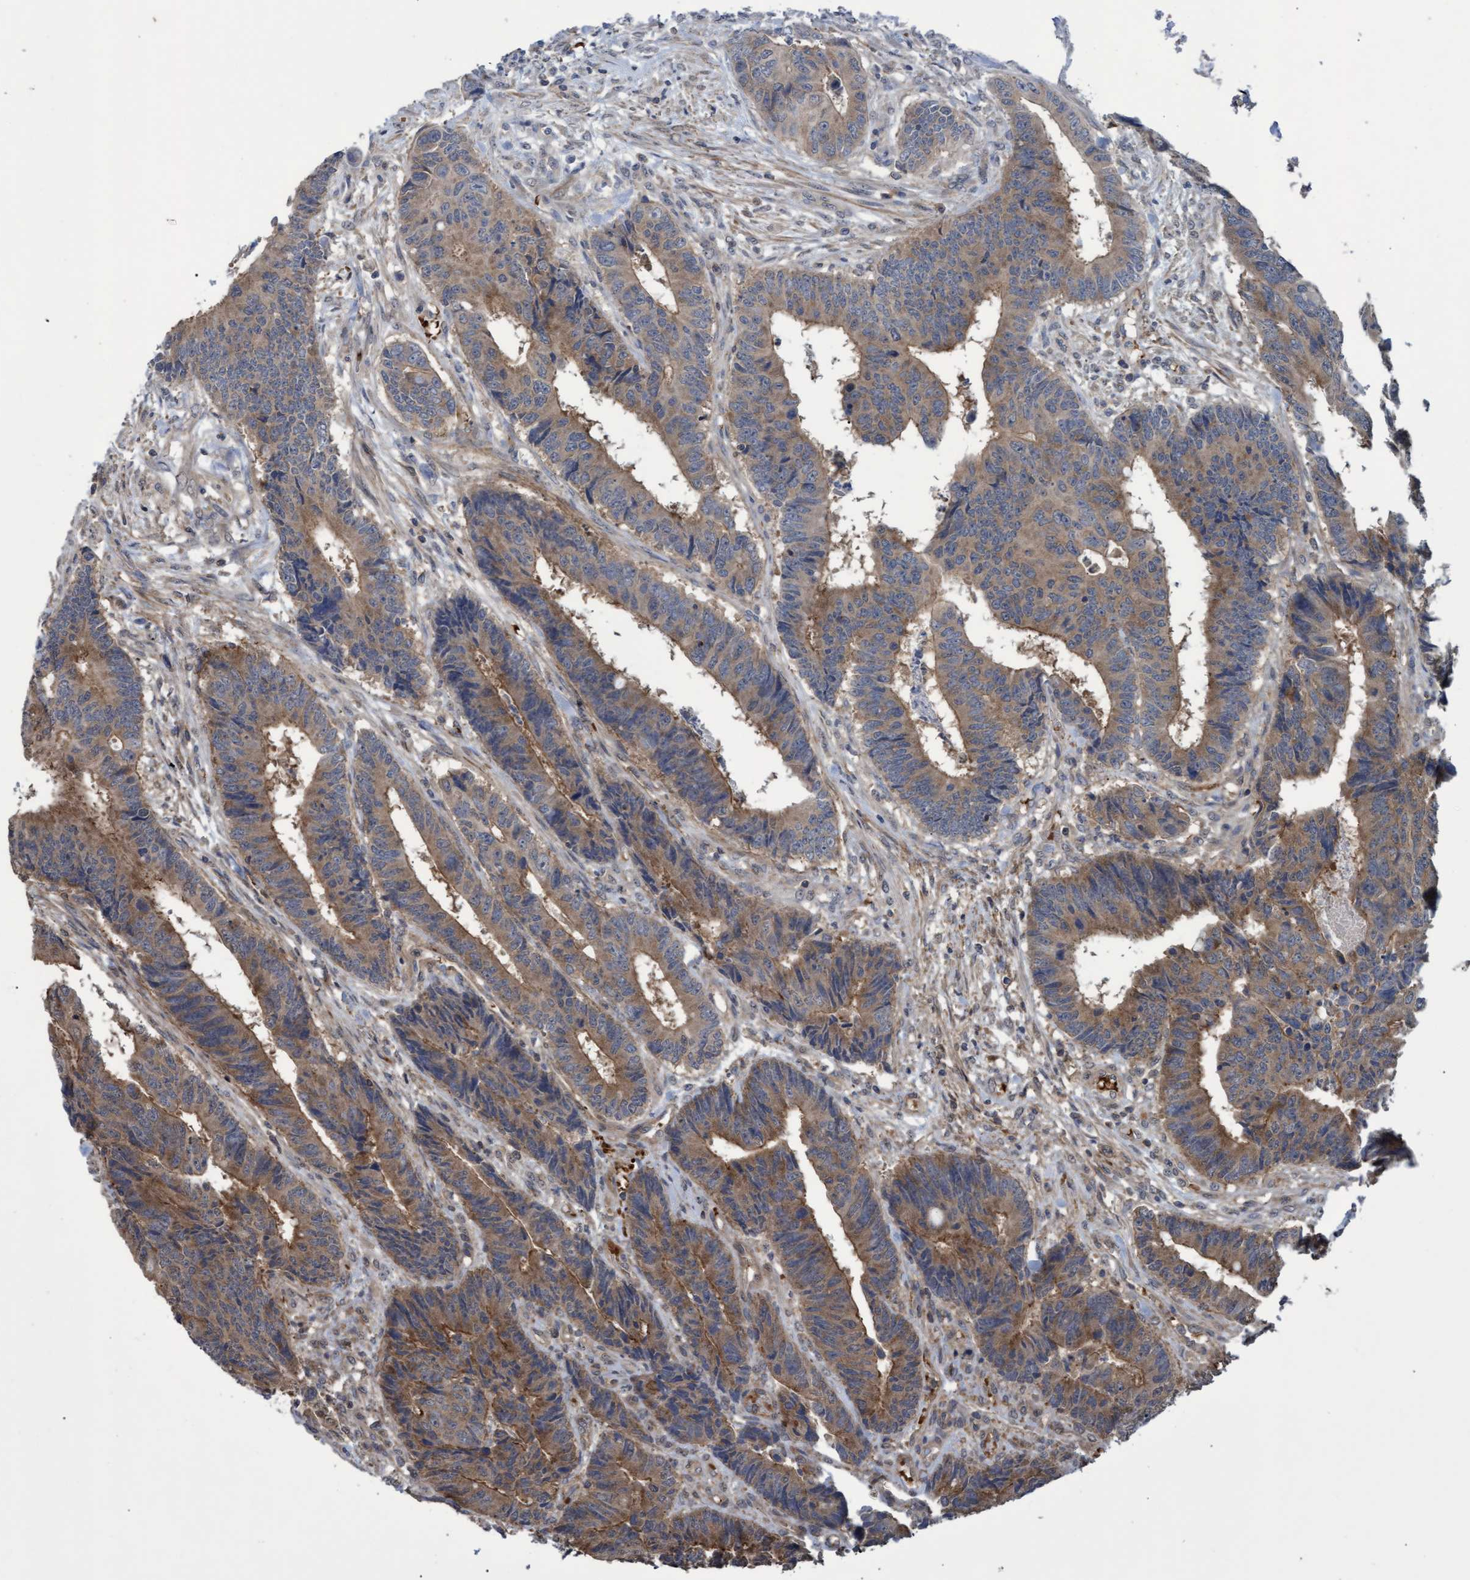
{"staining": {"intensity": "moderate", "quantity": ">75%", "location": "cytoplasmic/membranous"}, "tissue": "colorectal cancer", "cell_type": "Tumor cells", "image_type": "cancer", "snomed": [{"axis": "morphology", "description": "Adenocarcinoma, NOS"}, {"axis": "topography", "description": "Rectum"}], "caption": "Colorectal cancer (adenocarcinoma) stained with DAB (3,3'-diaminobenzidine) immunohistochemistry (IHC) demonstrates medium levels of moderate cytoplasmic/membranous expression in about >75% of tumor cells.", "gene": "NAA15", "patient": {"sex": "male", "age": 84}}